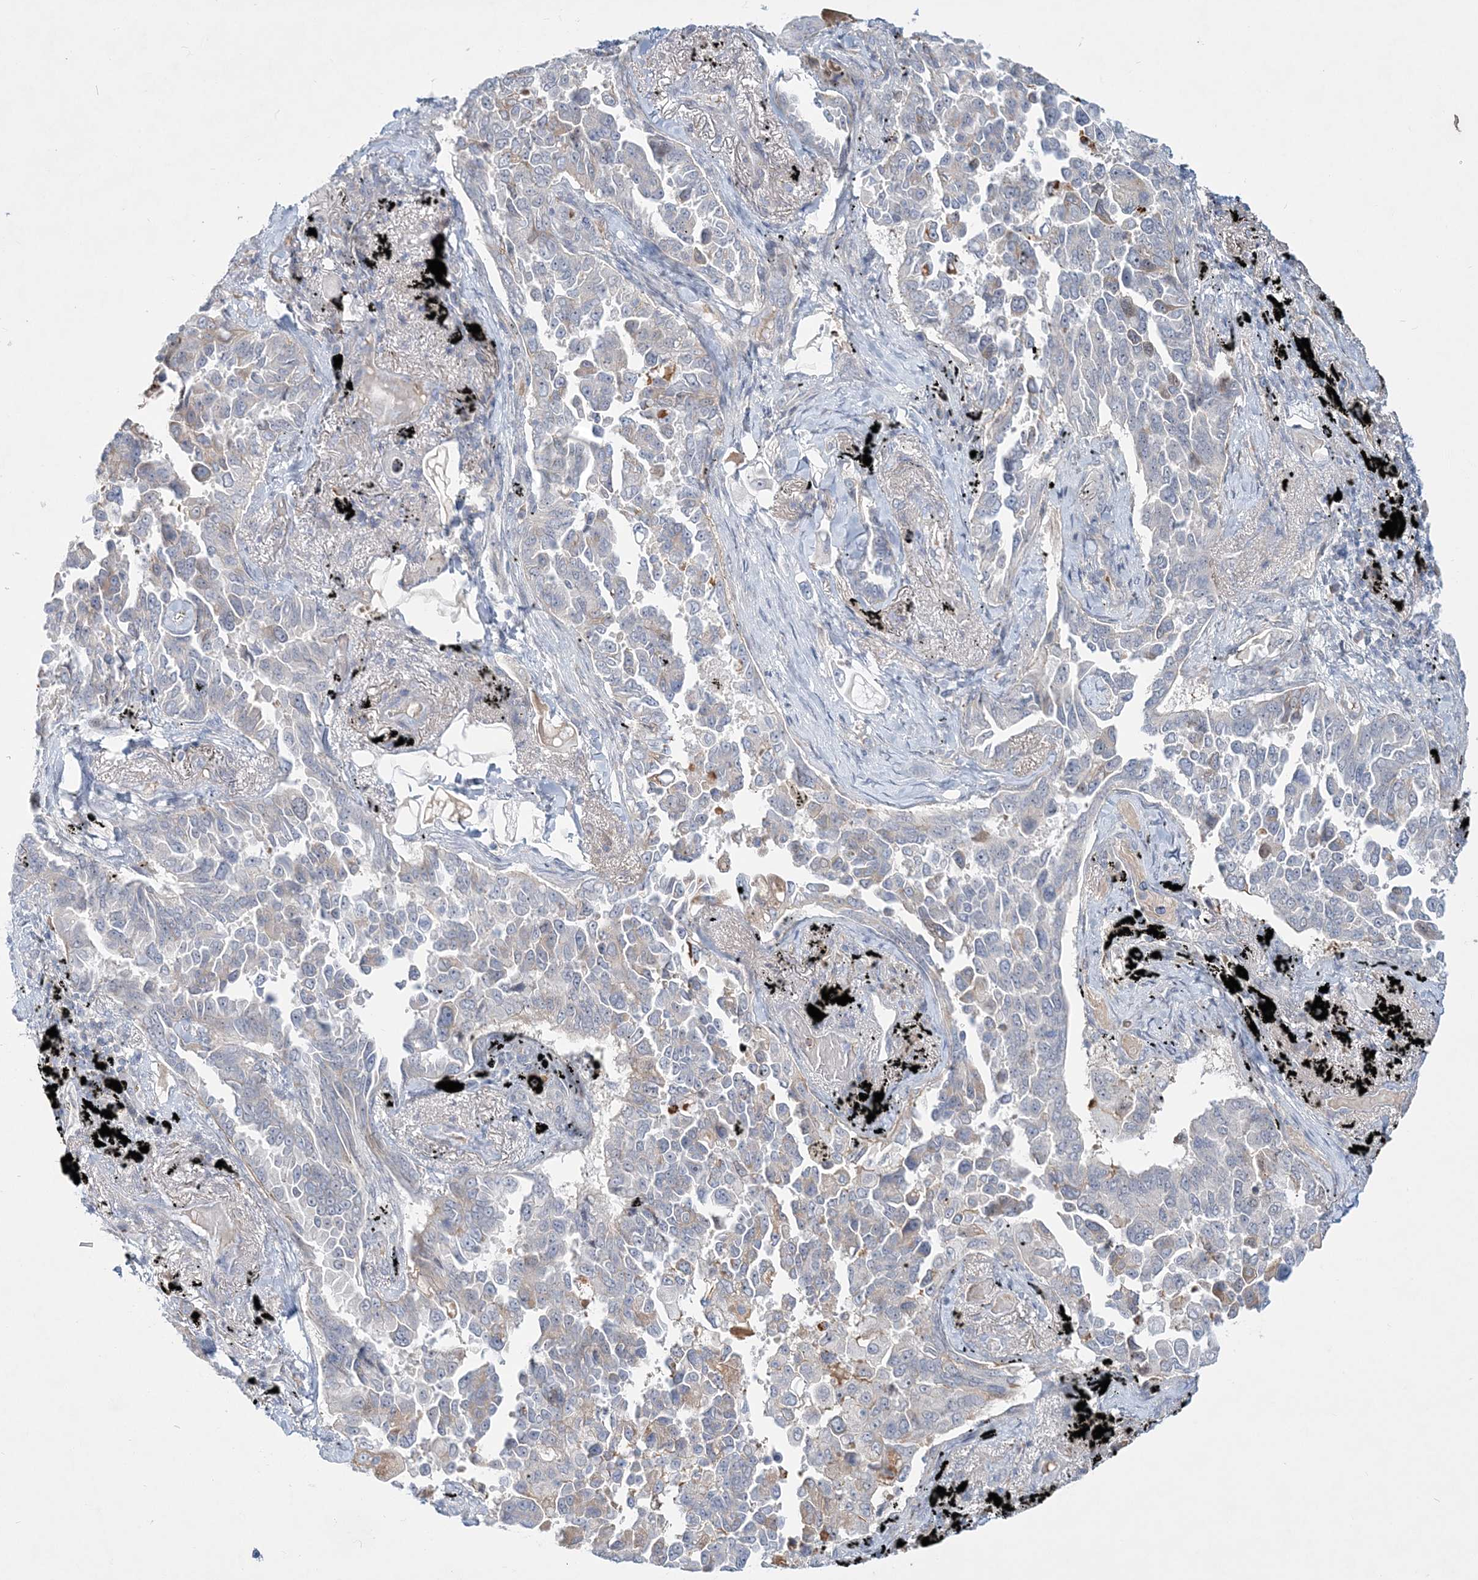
{"staining": {"intensity": "negative", "quantity": "none", "location": "none"}, "tissue": "lung cancer", "cell_type": "Tumor cells", "image_type": "cancer", "snomed": [{"axis": "morphology", "description": "Adenocarcinoma, NOS"}, {"axis": "topography", "description": "Lung"}], "caption": "High power microscopy histopathology image of an immunohistochemistry (IHC) image of lung cancer, revealing no significant staining in tumor cells.", "gene": "DNAH5", "patient": {"sex": "female", "age": 67}}